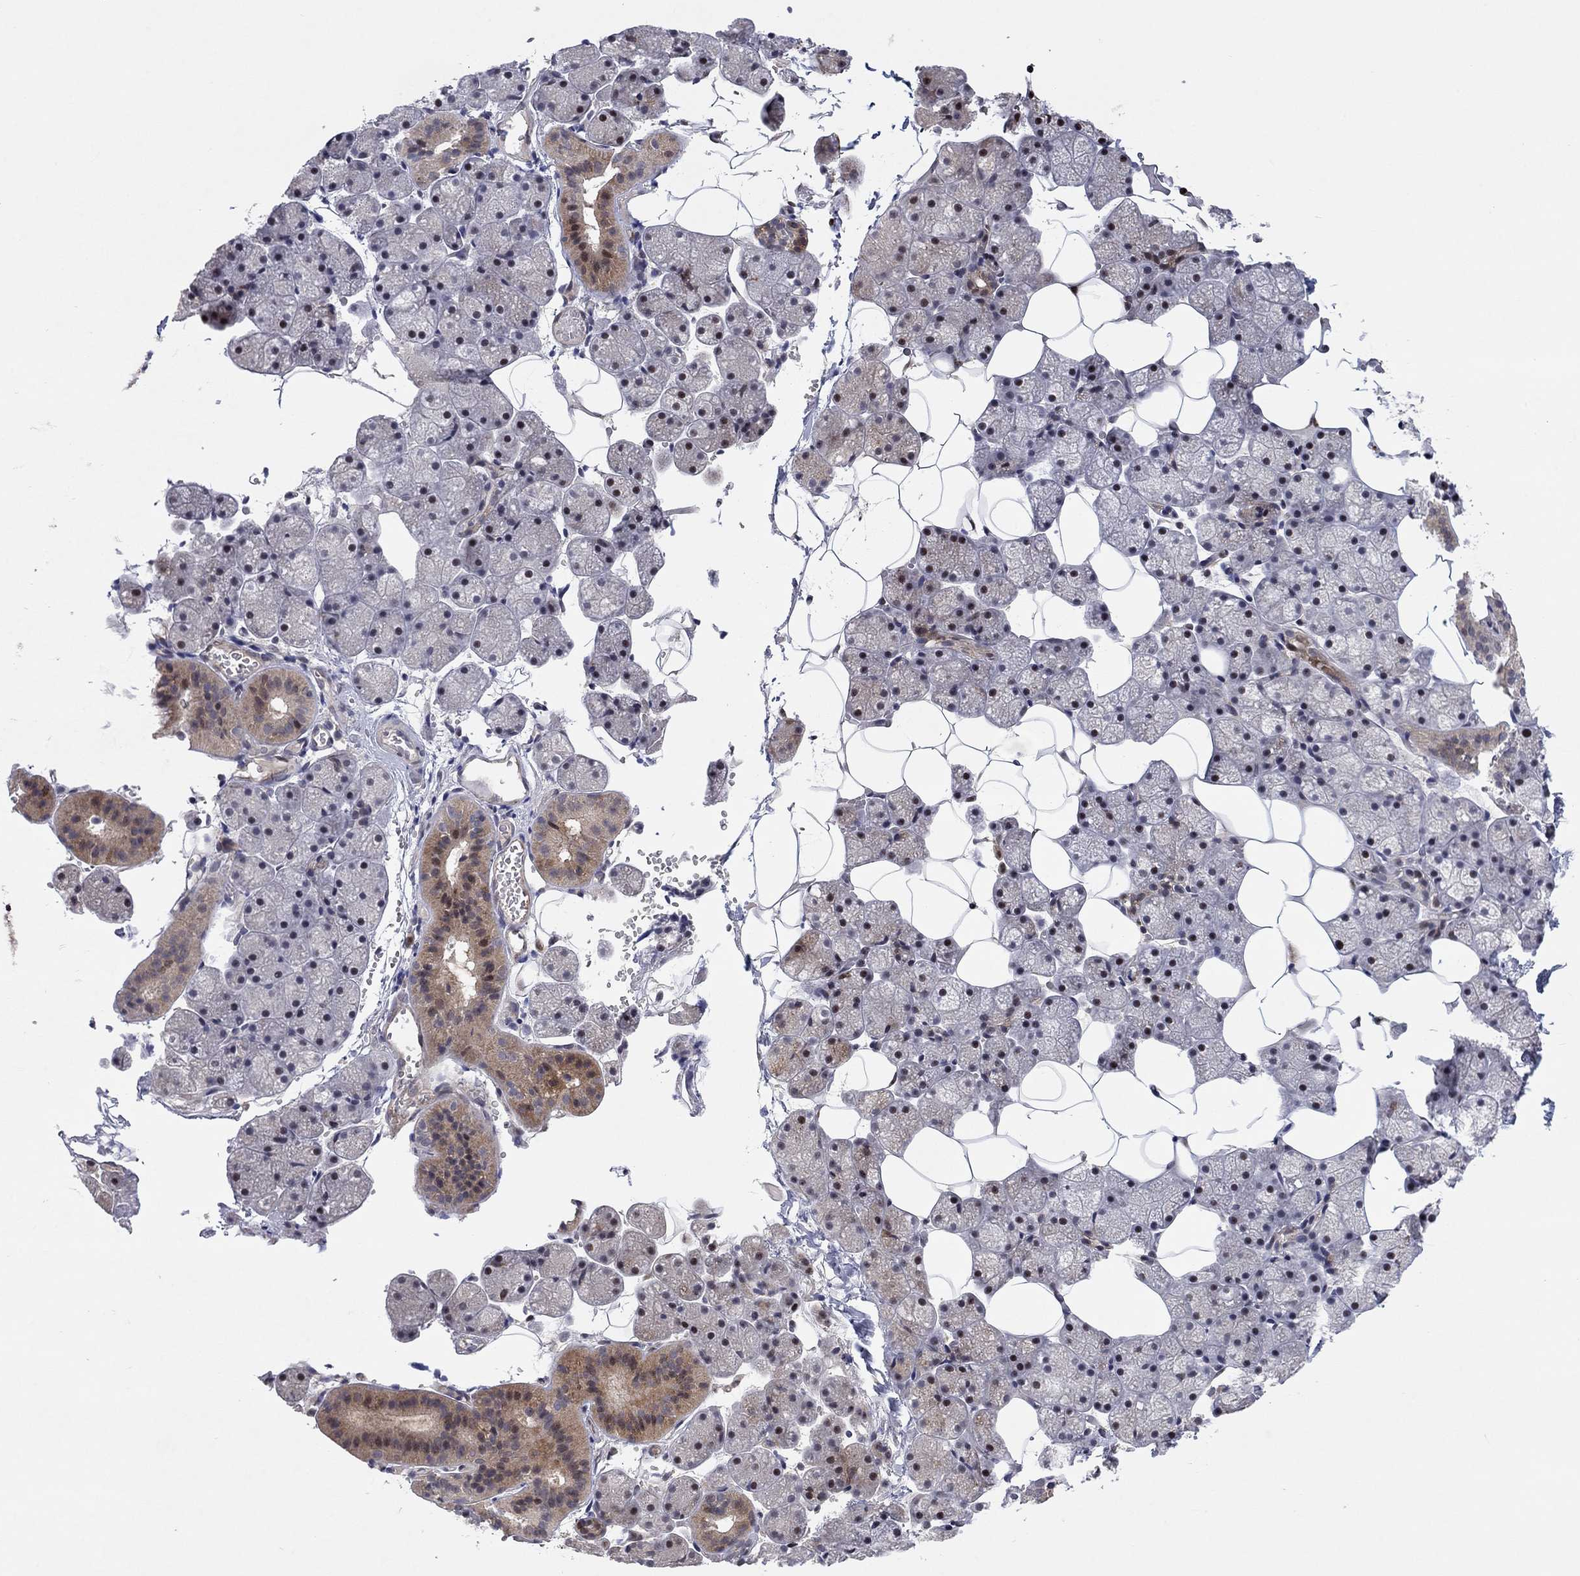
{"staining": {"intensity": "moderate", "quantity": "<25%", "location": "cytoplasmic/membranous,nuclear"}, "tissue": "salivary gland", "cell_type": "Glandular cells", "image_type": "normal", "snomed": [{"axis": "morphology", "description": "Normal tissue, NOS"}, {"axis": "topography", "description": "Salivary gland"}], "caption": "A brown stain labels moderate cytoplasmic/membranous,nuclear expression of a protein in glandular cells of normal salivary gland. (DAB IHC with brightfield microscopy, high magnification).", "gene": "LPCAT4", "patient": {"sex": "male", "age": 38}}